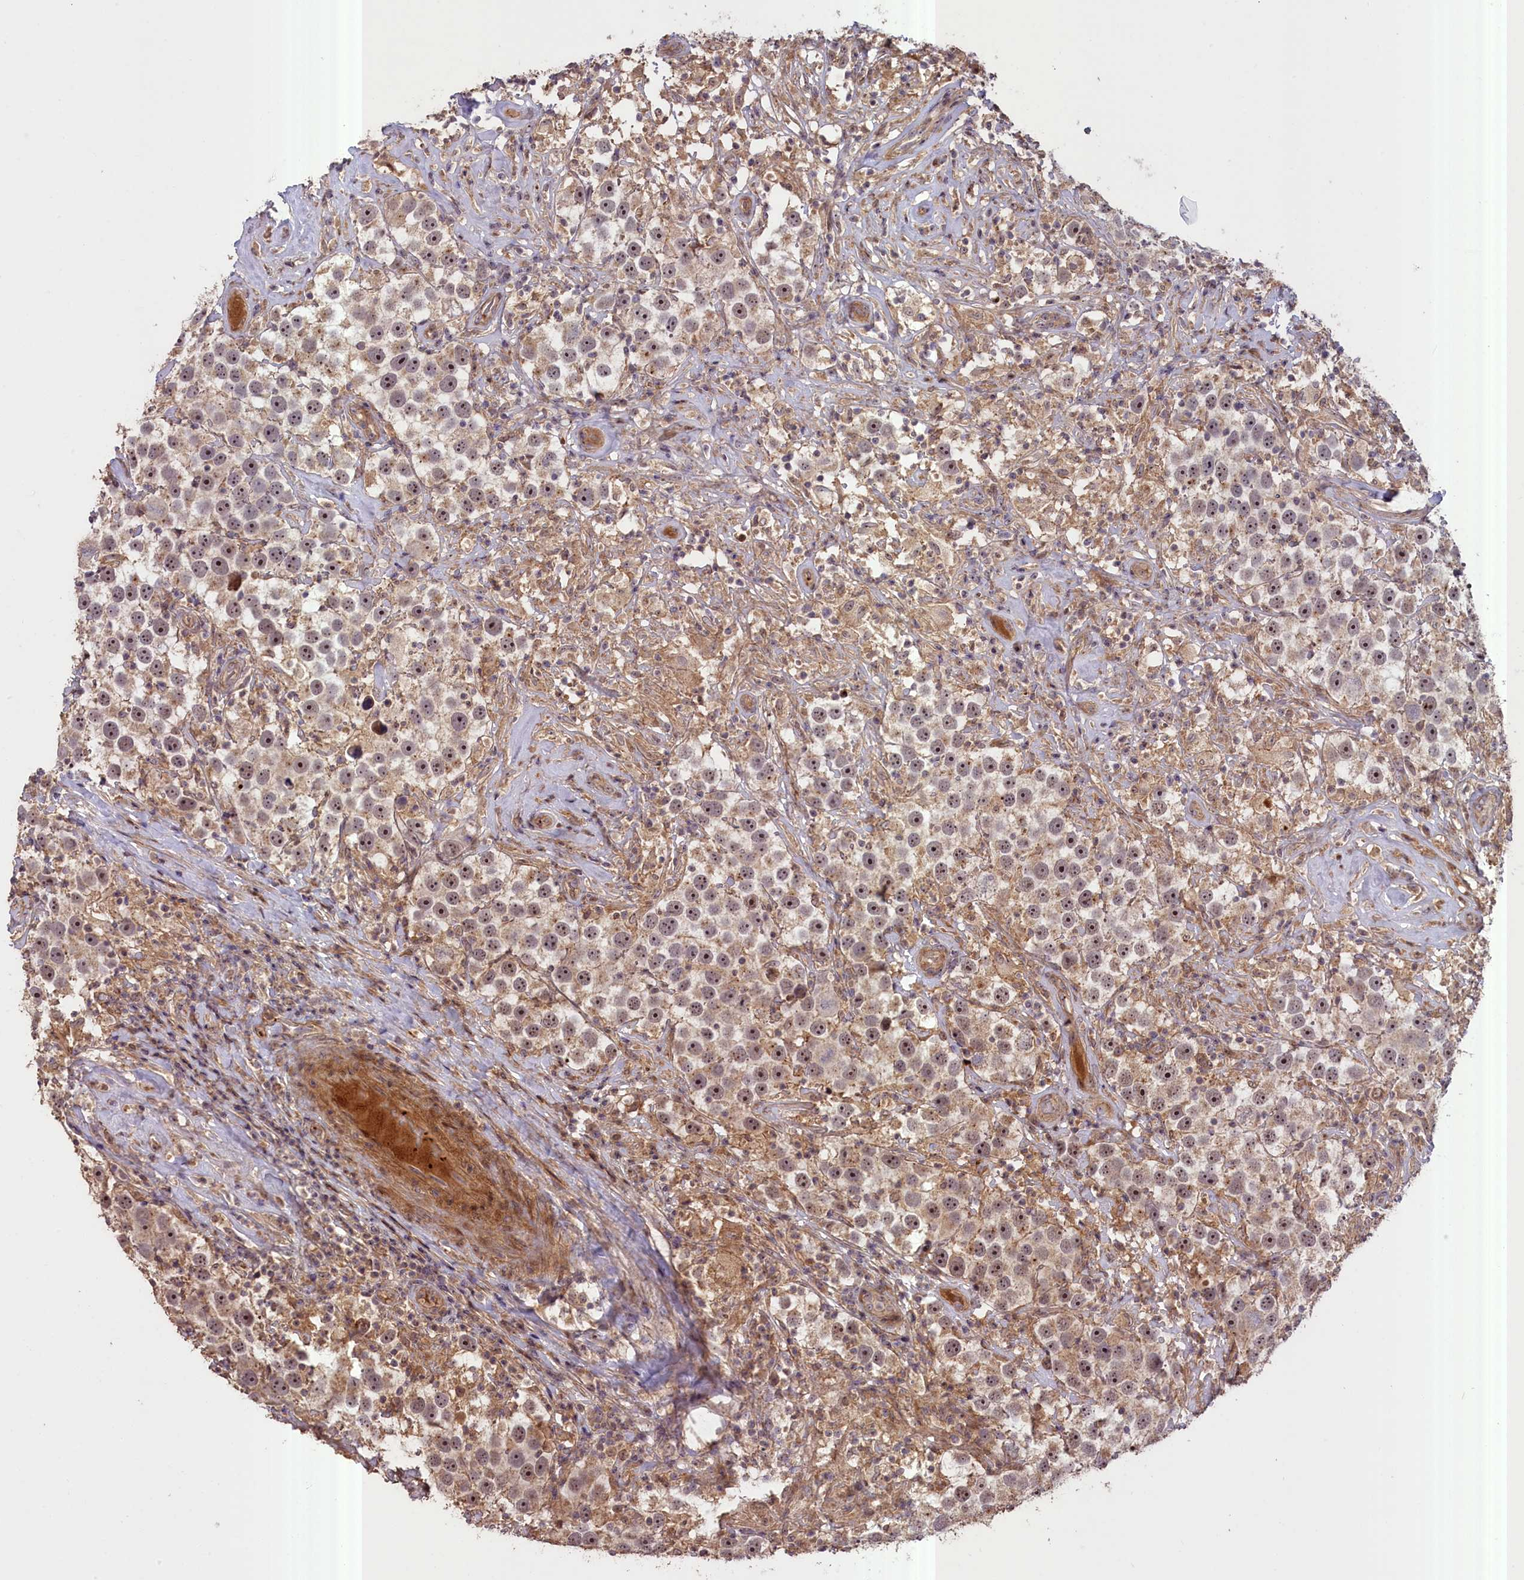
{"staining": {"intensity": "moderate", "quantity": ">75%", "location": "cytoplasmic/membranous,nuclear"}, "tissue": "testis cancer", "cell_type": "Tumor cells", "image_type": "cancer", "snomed": [{"axis": "morphology", "description": "Seminoma, NOS"}, {"axis": "topography", "description": "Testis"}], "caption": "Immunohistochemistry (IHC) staining of testis cancer, which demonstrates medium levels of moderate cytoplasmic/membranous and nuclear expression in approximately >75% of tumor cells indicating moderate cytoplasmic/membranous and nuclear protein expression. The staining was performed using DAB (brown) for protein detection and nuclei were counterstained in hematoxylin (blue).", "gene": "FUZ", "patient": {"sex": "male", "age": 49}}